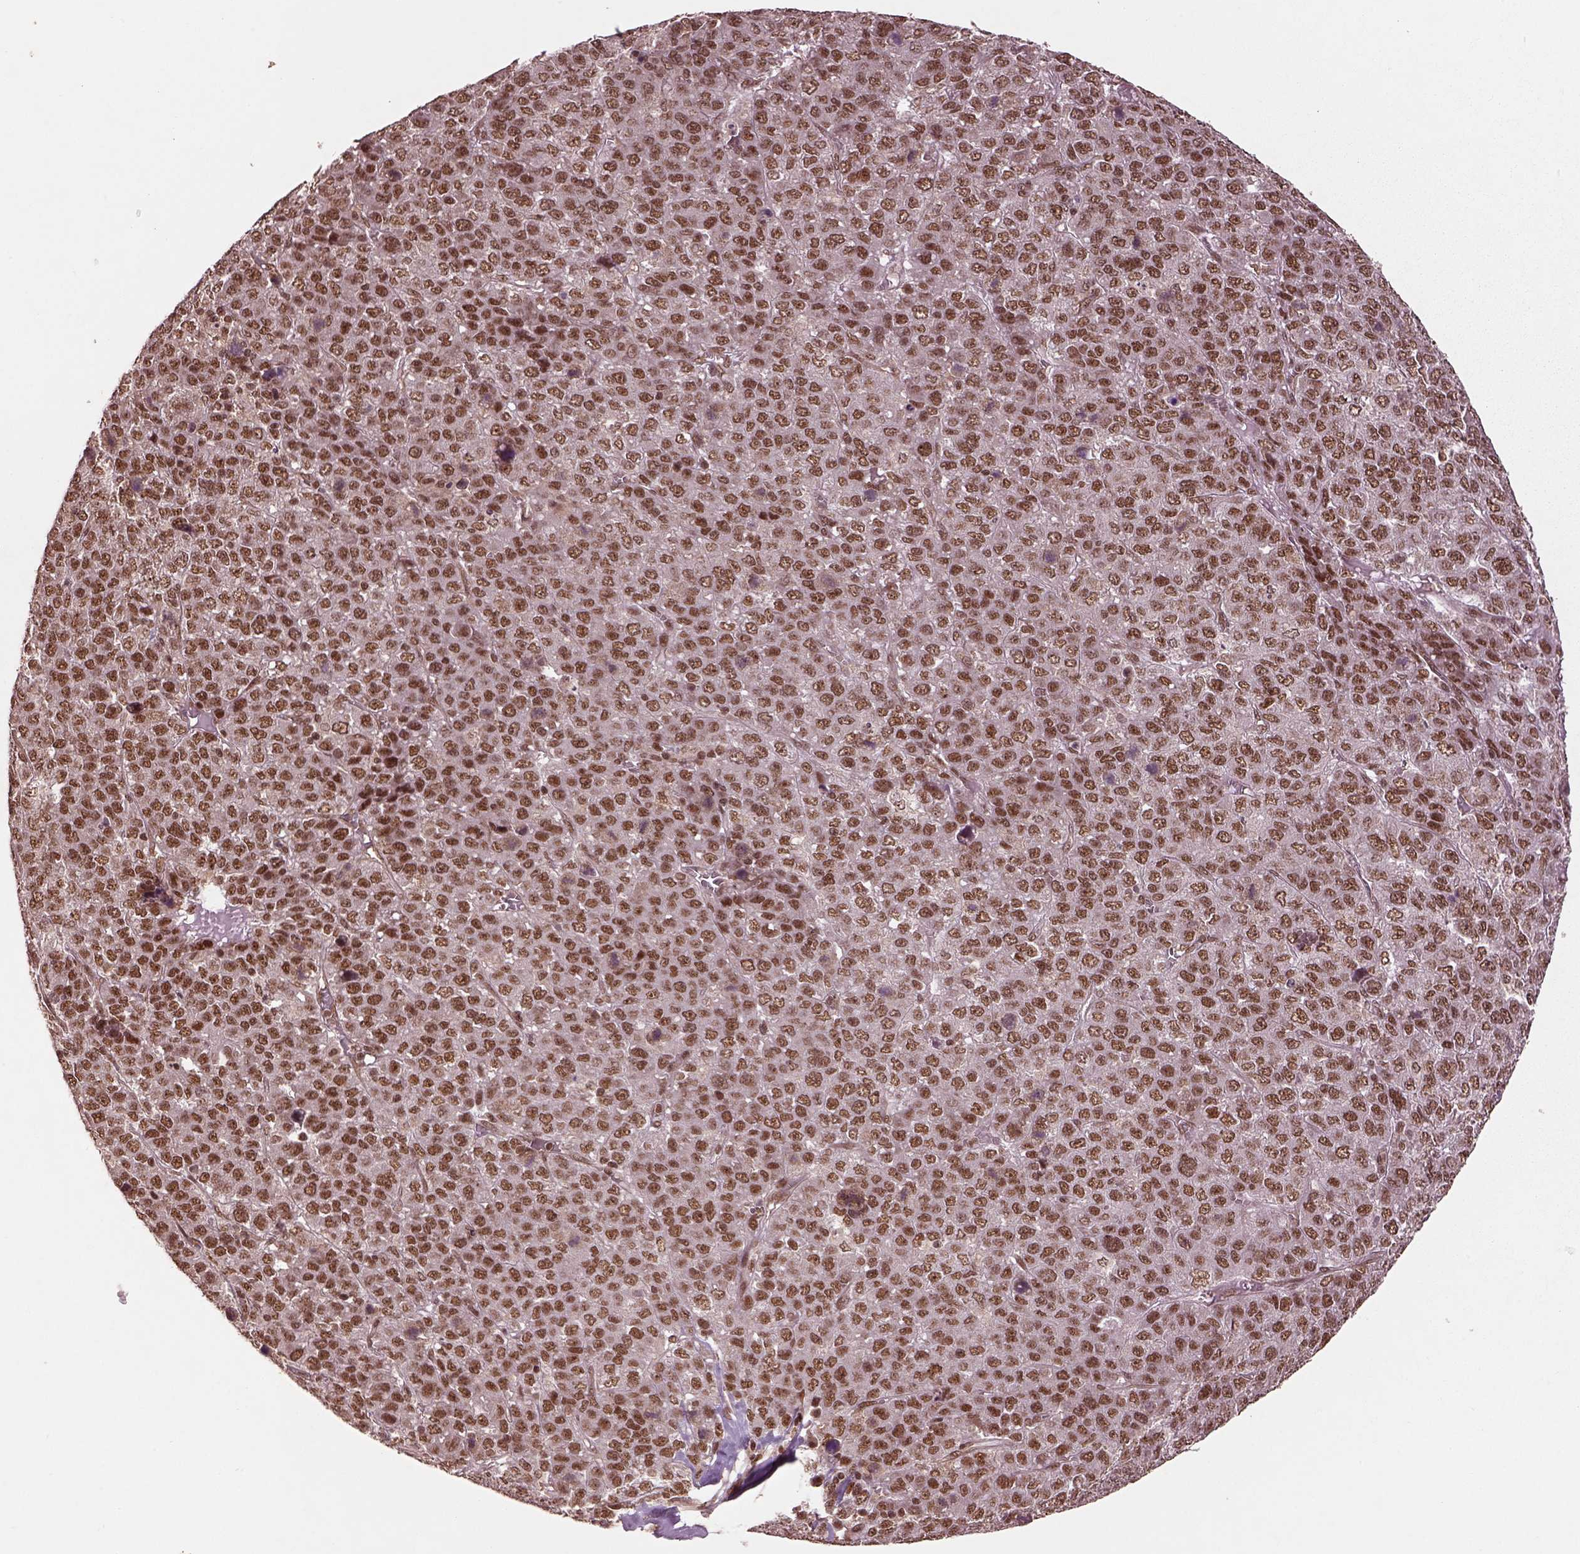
{"staining": {"intensity": "moderate", "quantity": ">75%", "location": "nuclear"}, "tissue": "liver cancer", "cell_type": "Tumor cells", "image_type": "cancer", "snomed": [{"axis": "morphology", "description": "Carcinoma, Hepatocellular, NOS"}, {"axis": "topography", "description": "Liver"}], "caption": "Liver hepatocellular carcinoma stained with a brown dye demonstrates moderate nuclear positive positivity in about >75% of tumor cells.", "gene": "BRD9", "patient": {"sex": "male", "age": 69}}